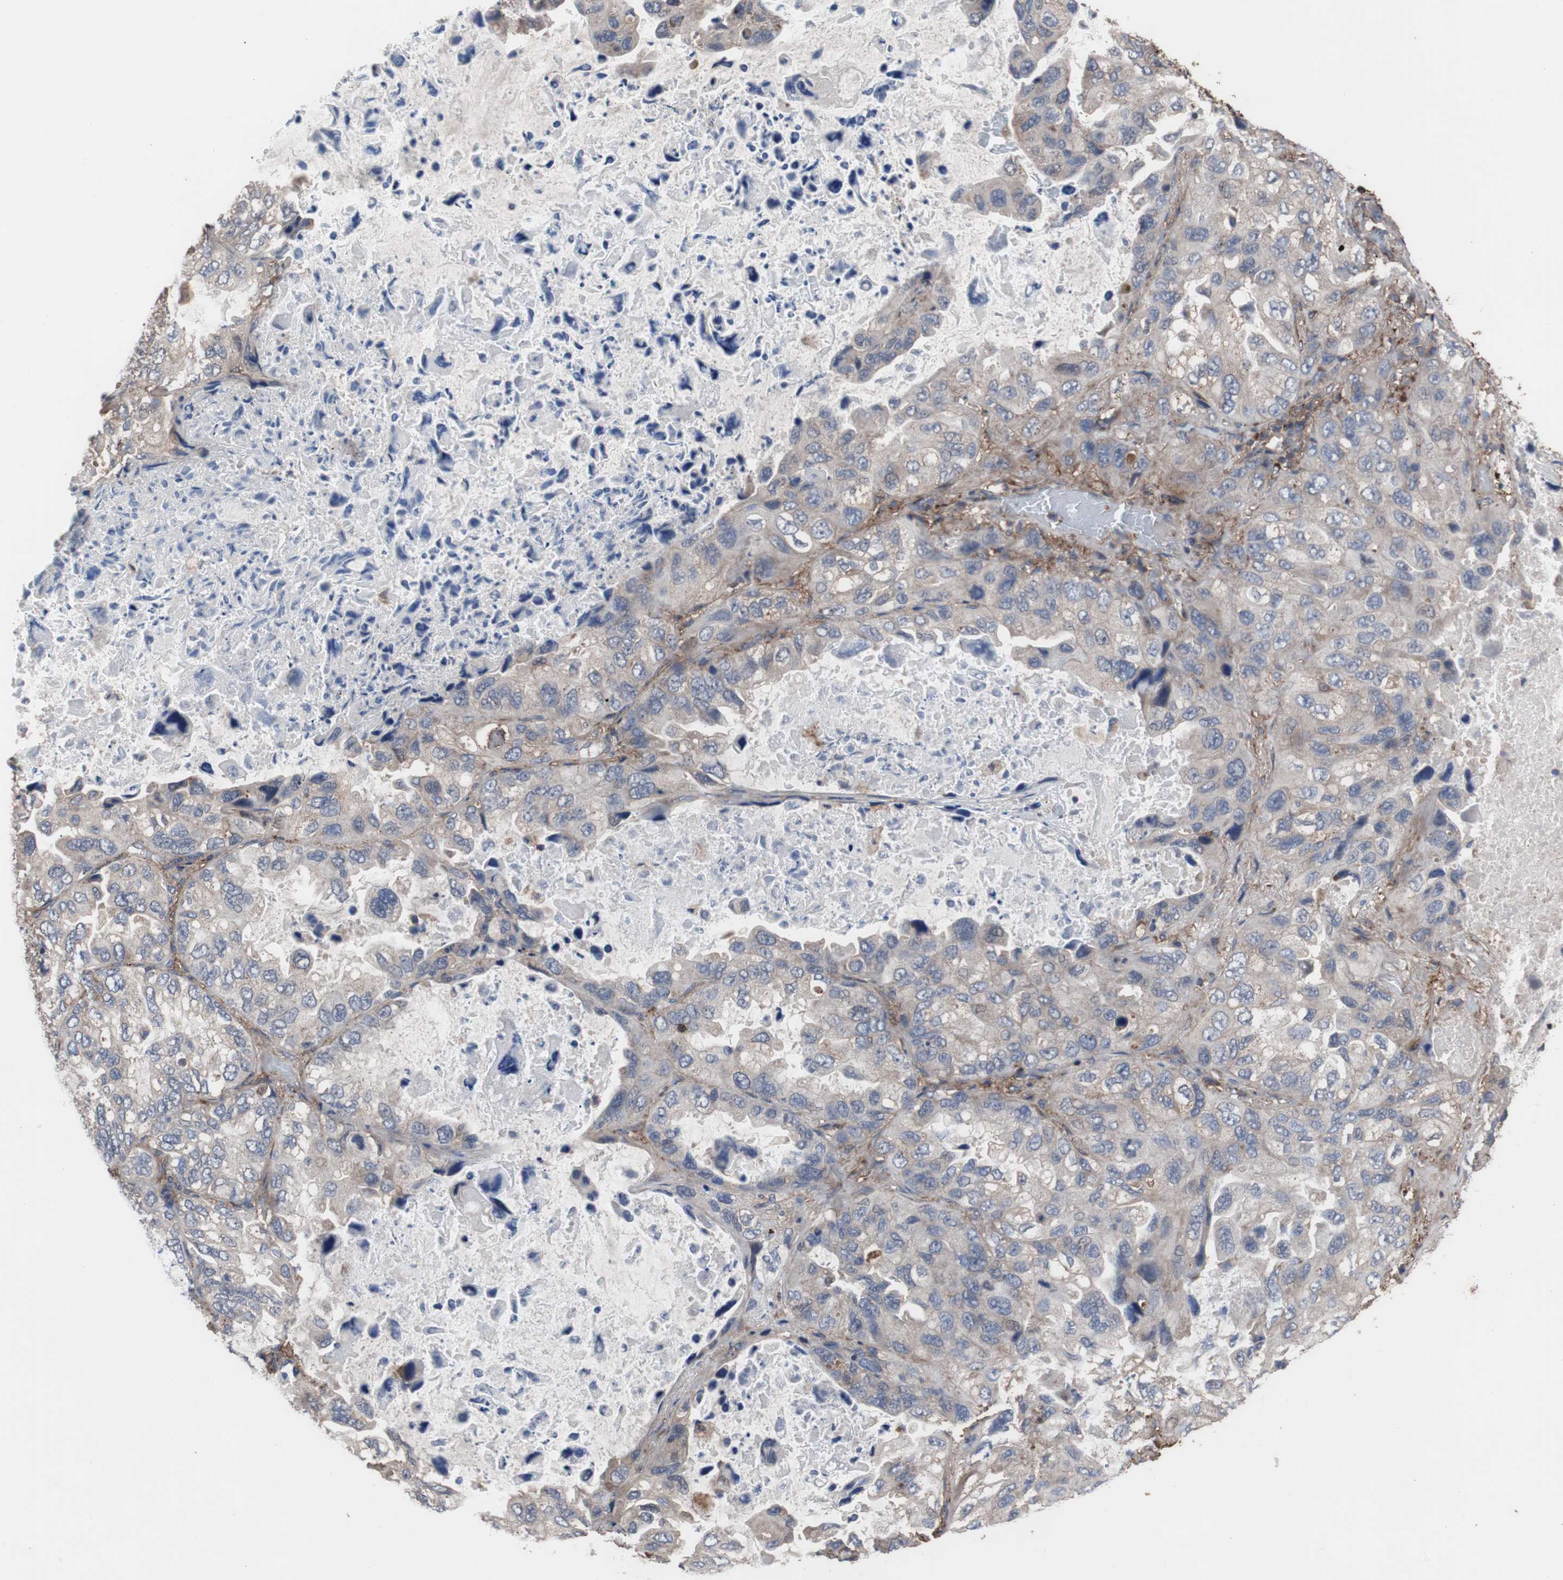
{"staining": {"intensity": "weak", "quantity": "25%-75%", "location": "cytoplasmic/membranous"}, "tissue": "lung cancer", "cell_type": "Tumor cells", "image_type": "cancer", "snomed": [{"axis": "morphology", "description": "Squamous cell carcinoma, NOS"}, {"axis": "topography", "description": "Lung"}], "caption": "This is an image of IHC staining of lung cancer (squamous cell carcinoma), which shows weak positivity in the cytoplasmic/membranous of tumor cells.", "gene": "COL6A2", "patient": {"sex": "female", "age": 73}}